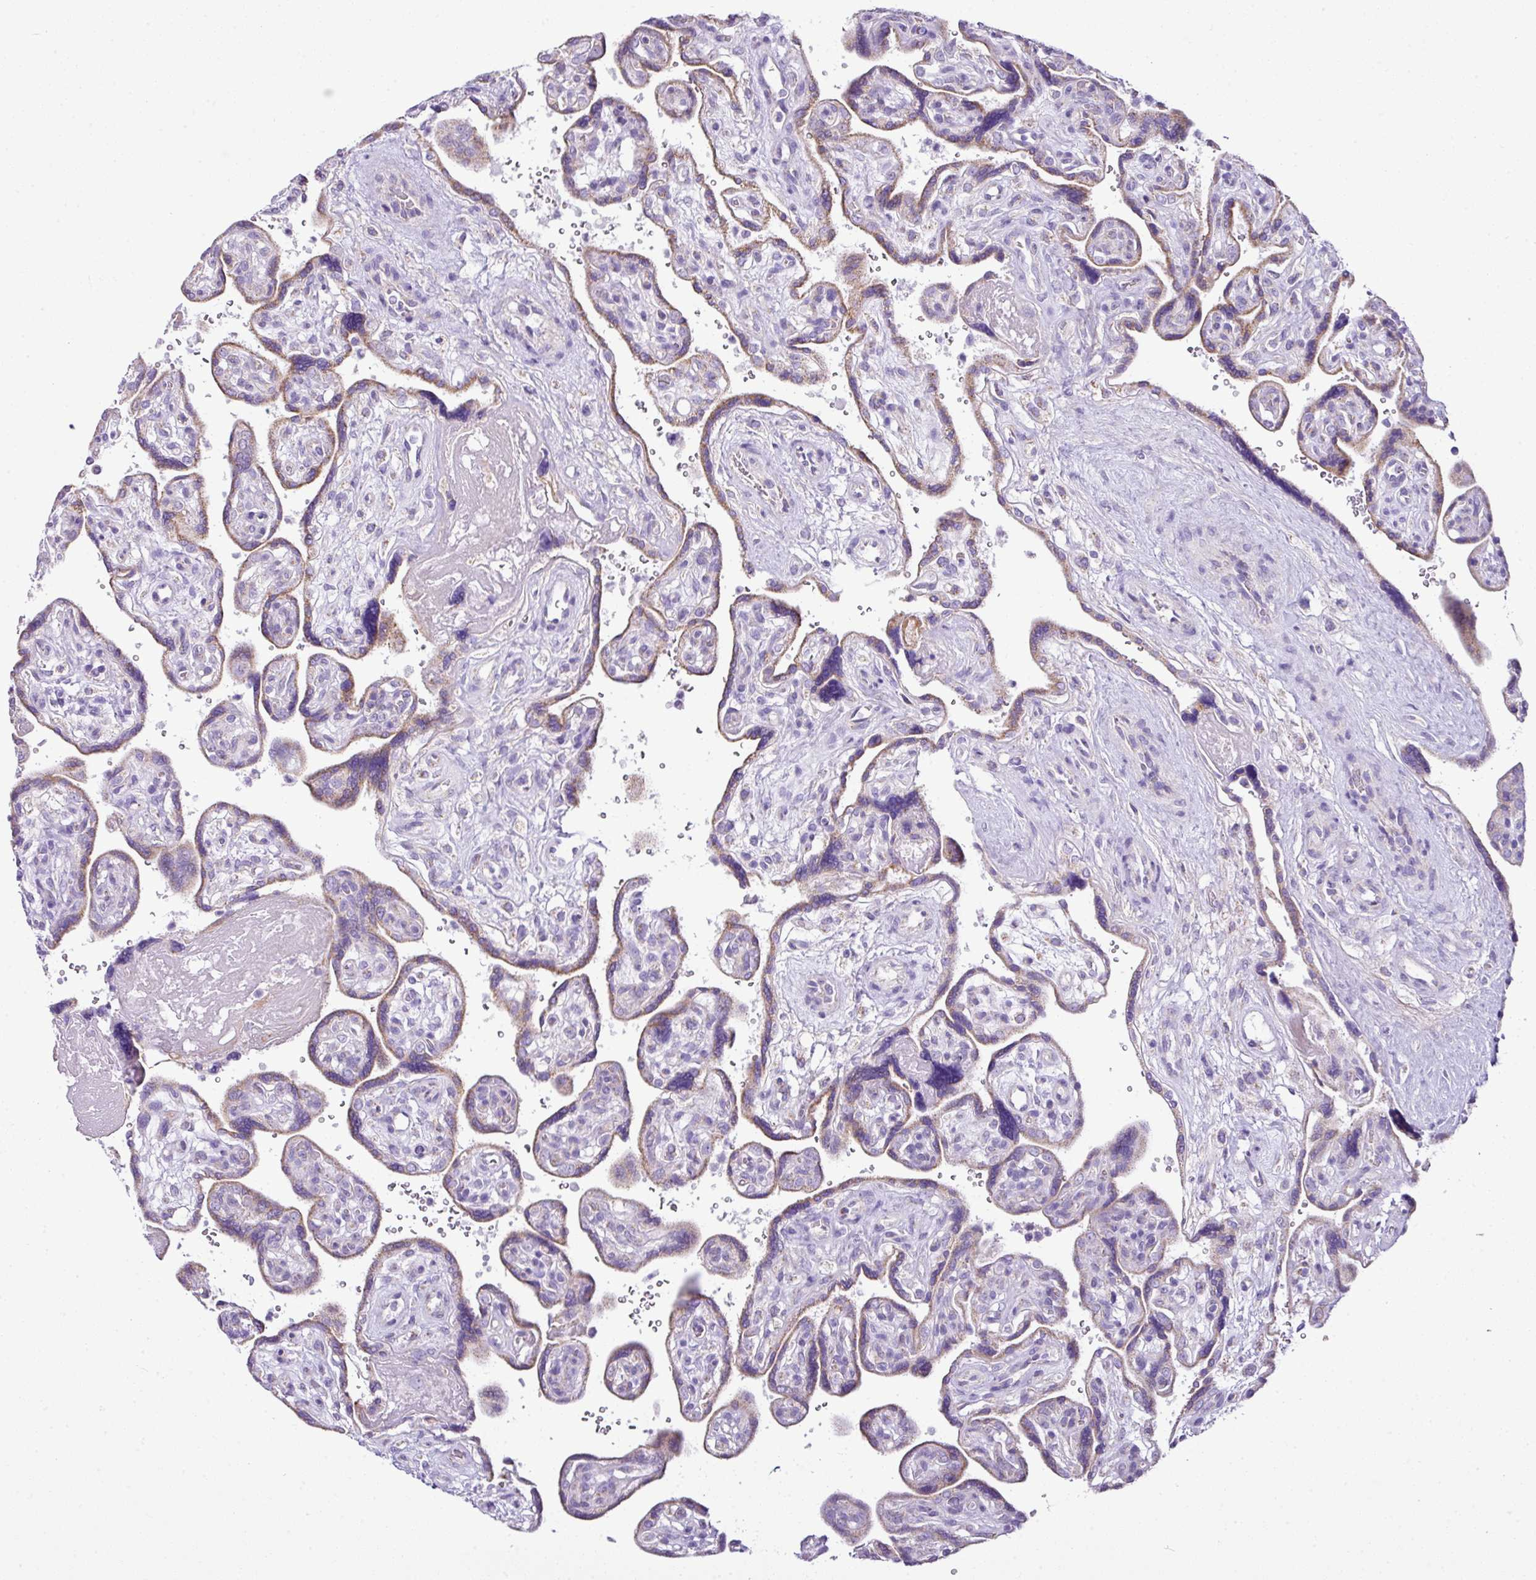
{"staining": {"intensity": "strong", "quantity": "<25%", "location": "cytoplasmic/membranous"}, "tissue": "placenta", "cell_type": "Decidual cells", "image_type": "normal", "snomed": [{"axis": "morphology", "description": "Normal tissue, NOS"}, {"axis": "topography", "description": "Placenta"}], "caption": "Decidual cells exhibit medium levels of strong cytoplasmic/membranous staining in approximately <25% of cells in unremarkable human placenta. (Brightfield microscopy of DAB IHC at high magnification).", "gene": "PGAP4", "patient": {"sex": "female", "age": 39}}